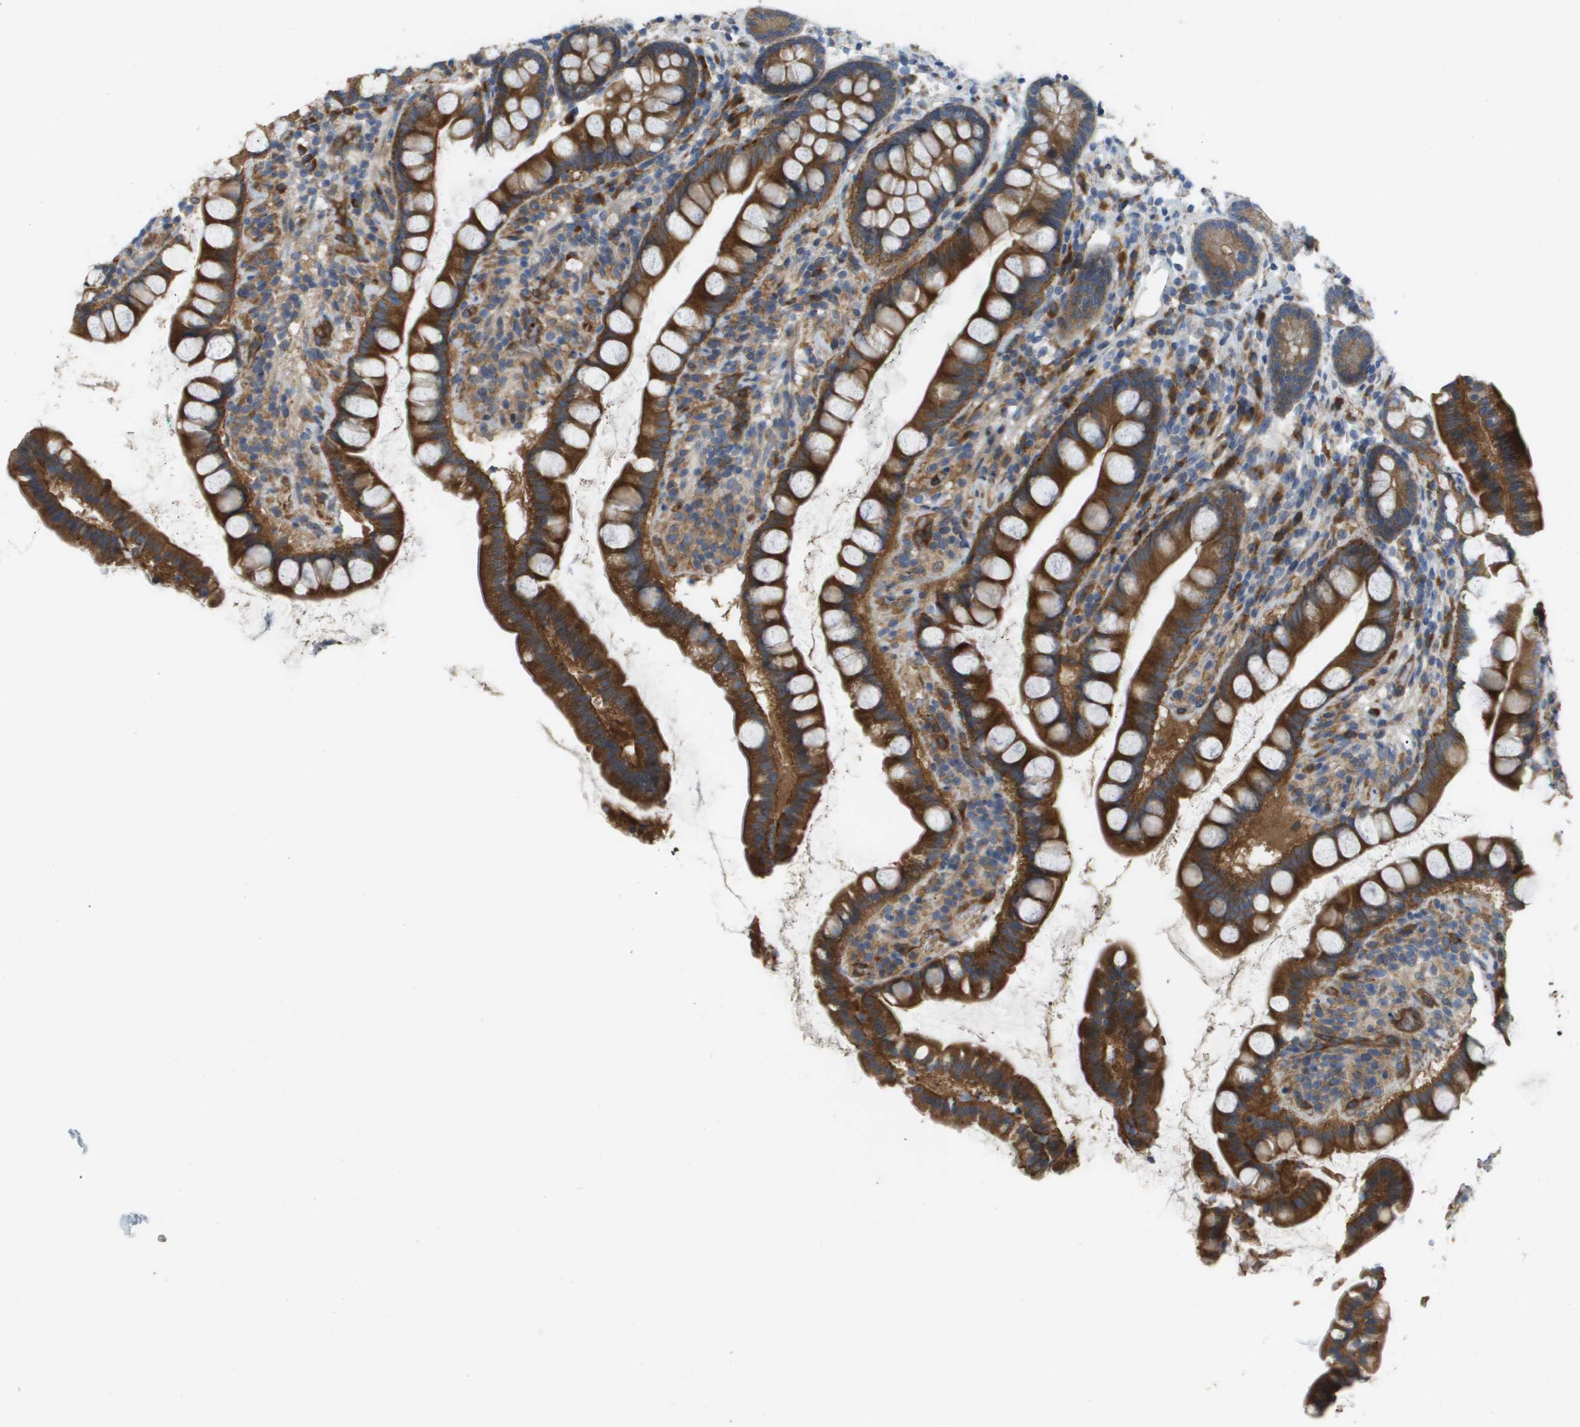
{"staining": {"intensity": "strong", "quantity": ">75%", "location": "cytoplasmic/membranous"}, "tissue": "small intestine", "cell_type": "Glandular cells", "image_type": "normal", "snomed": [{"axis": "morphology", "description": "Normal tissue, NOS"}, {"axis": "topography", "description": "Small intestine"}], "caption": "This is a micrograph of immunohistochemistry (IHC) staining of unremarkable small intestine, which shows strong expression in the cytoplasmic/membranous of glandular cells.", "gene": "CASP10", "patient": {"sex": "female", "age": 84}}